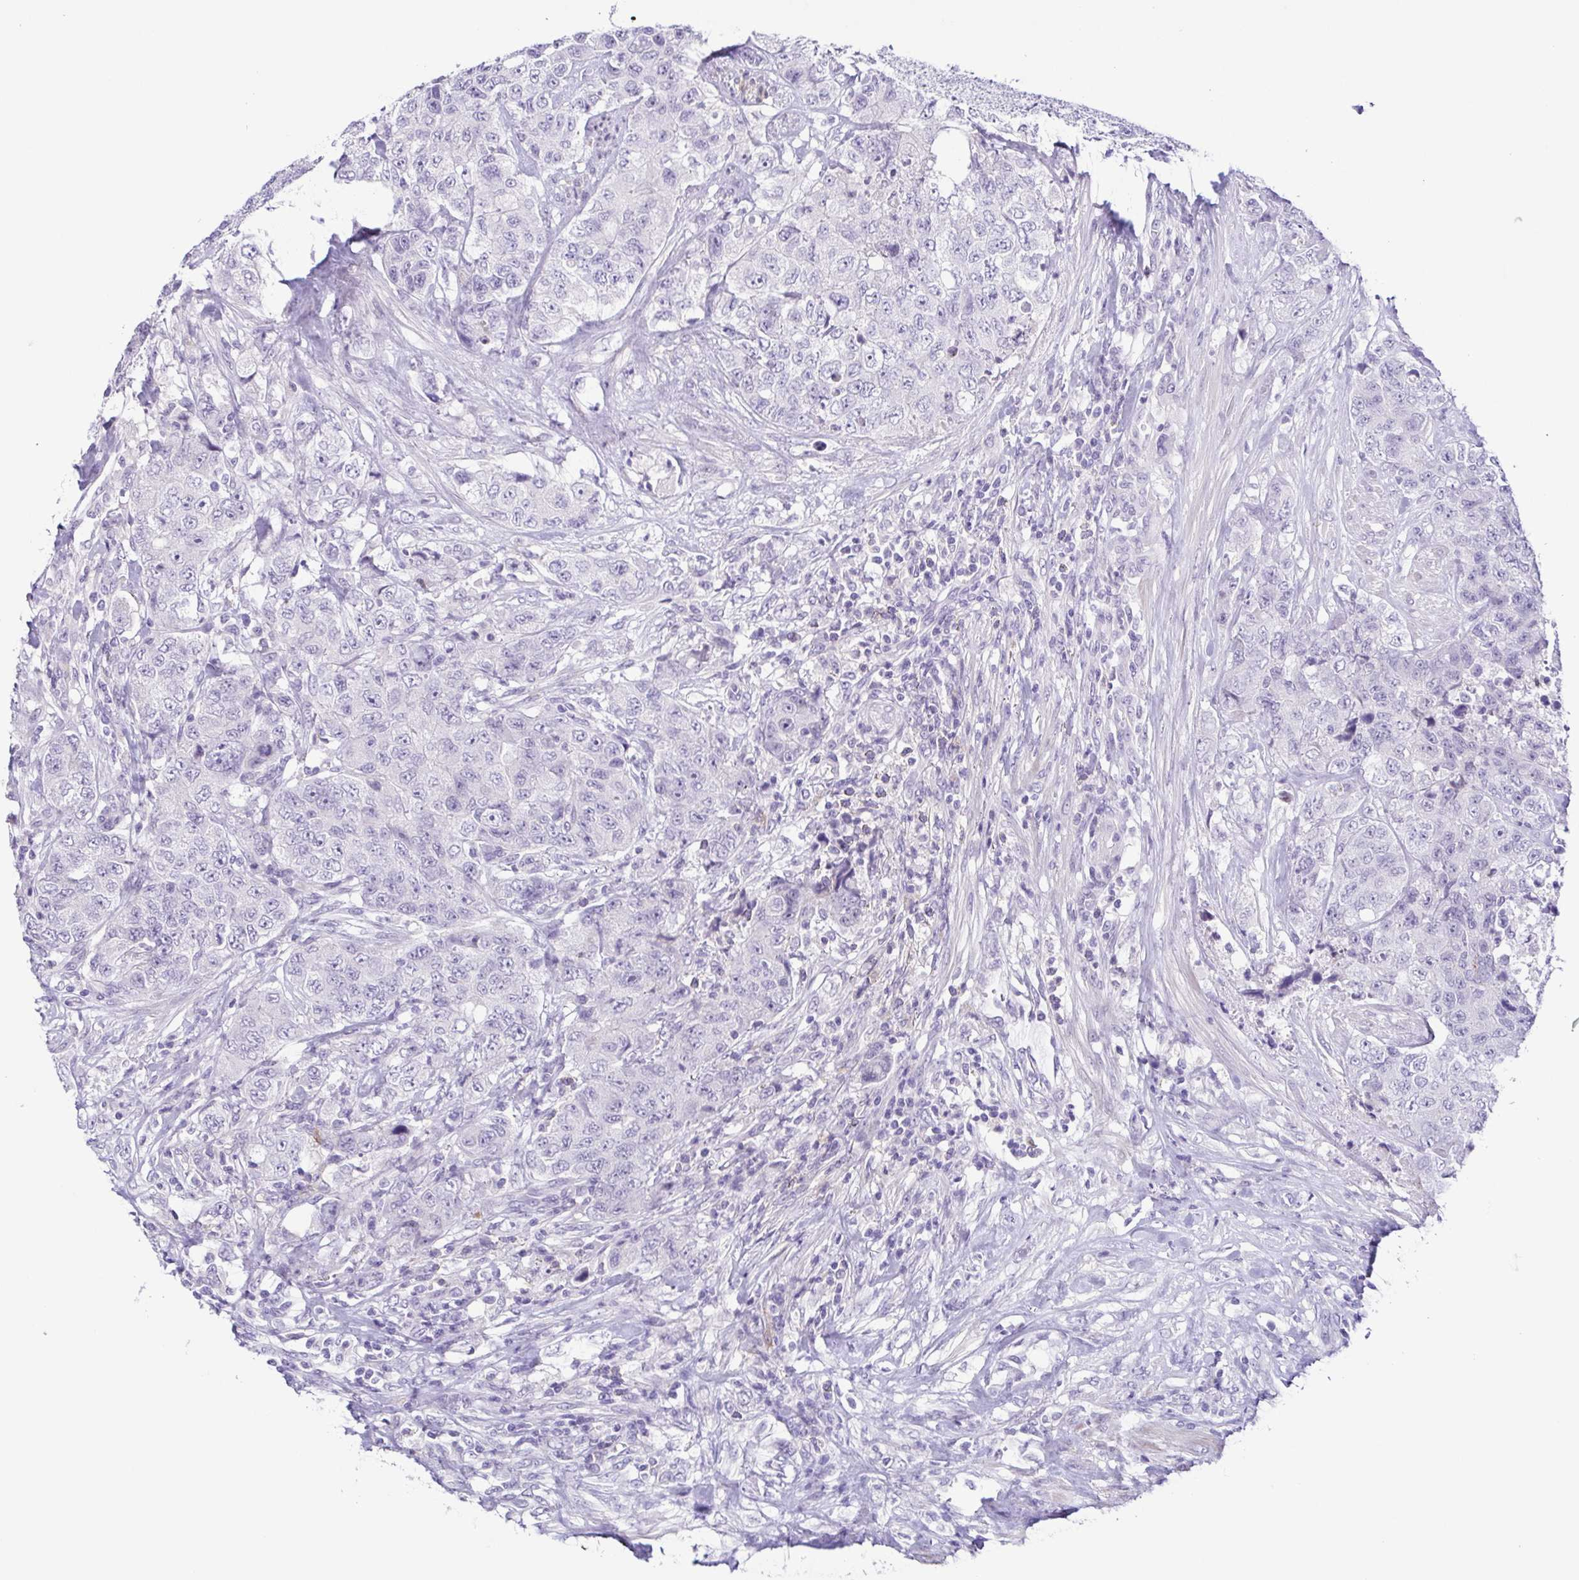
{"staining": {"intensity": "negative", "quantity": "none", "location": "none"}, "tissue": "urothelial cancer", "cell_type": "Tumor cells", "image_type": "cancer", "snomed": [{"axis": "morphology", "description": "Urothelial carcinoma, High grade"}, {"axis": "topography", "description": "Urinary bladder"}], "caption": "A histopathology image of human urothelial cancer is negative for staining in tumor cells.", "gene": "TERT", "patient": {"sex": "female", "age": 78}}